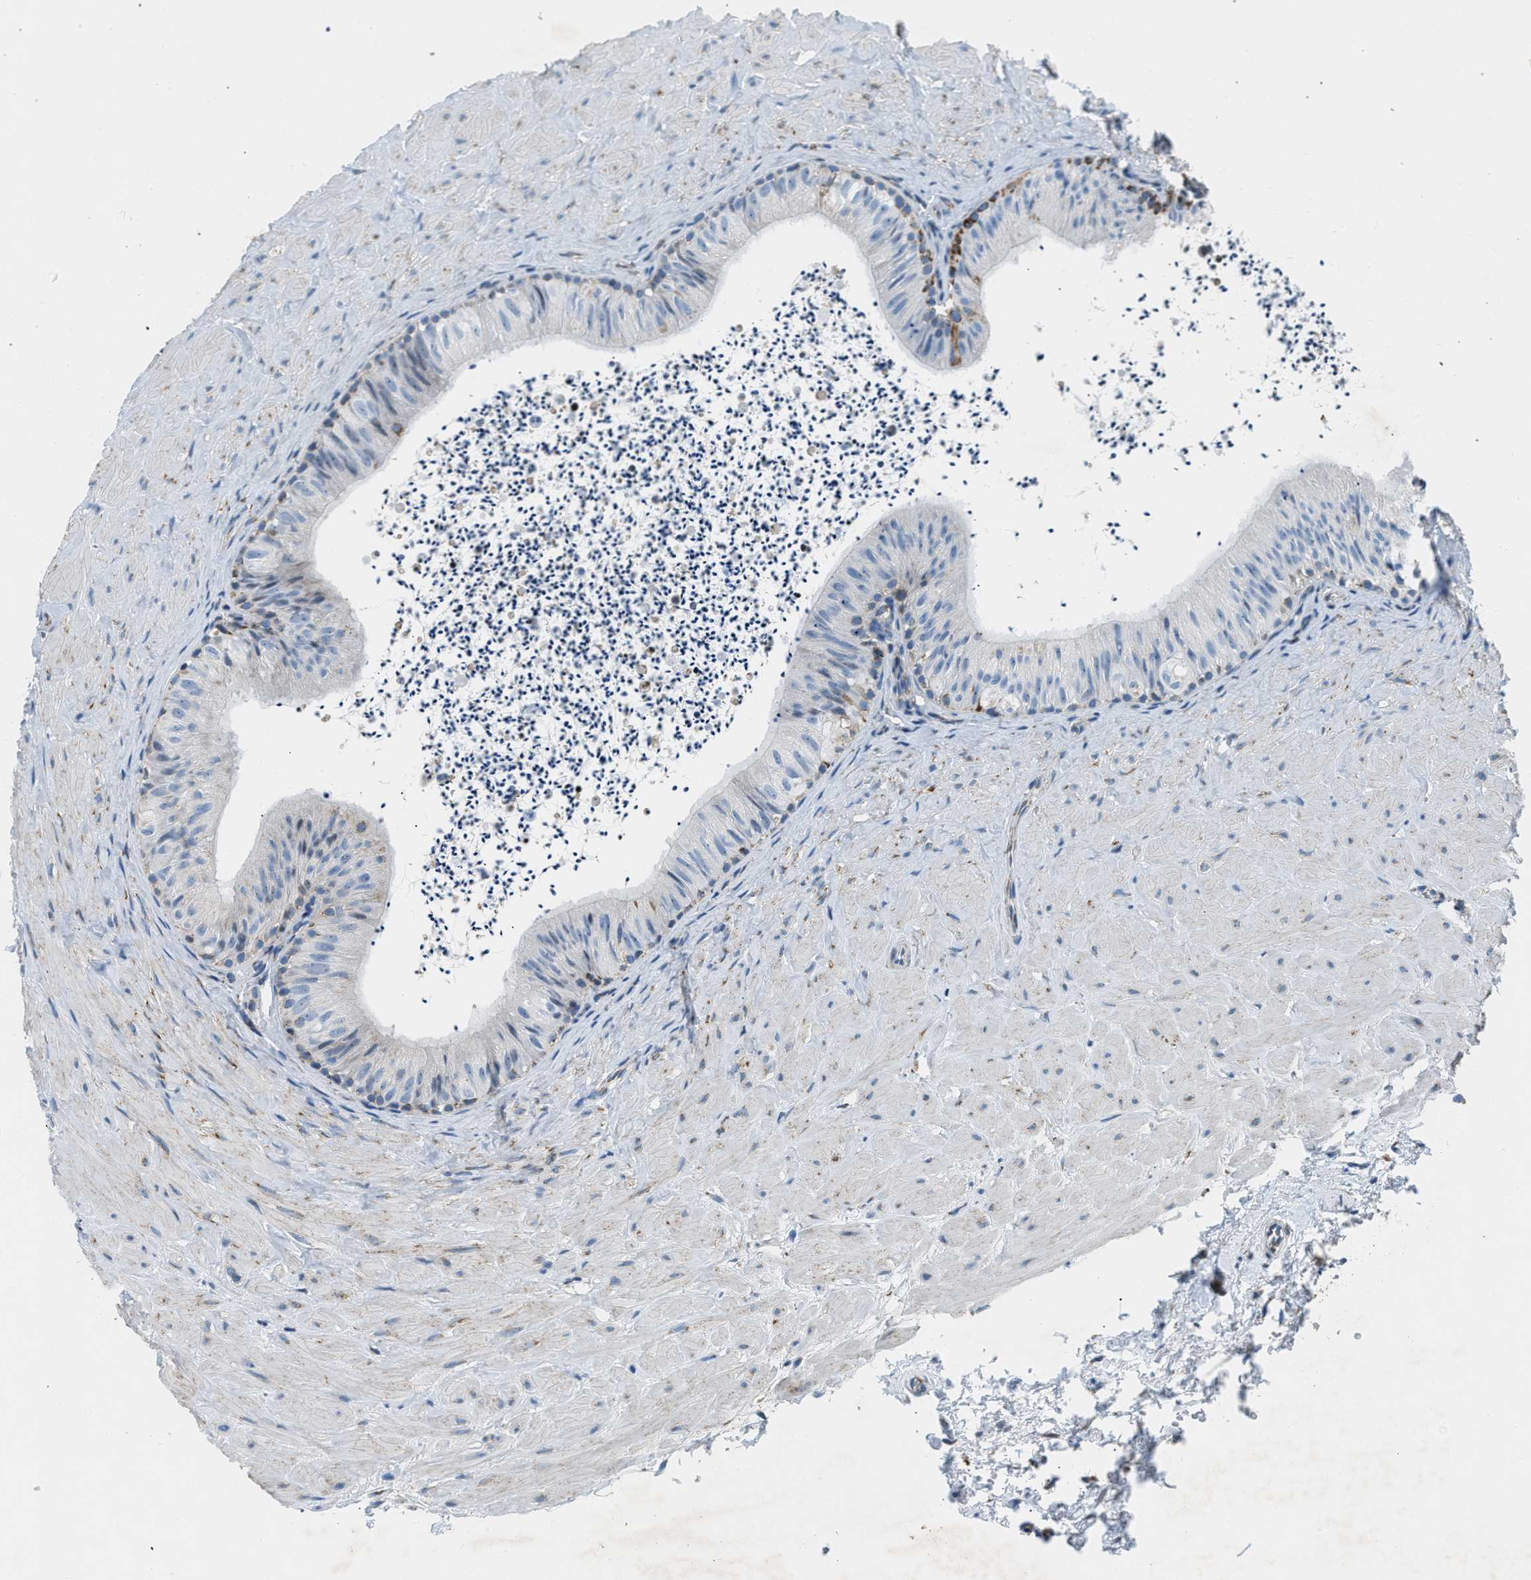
{"staining": {"intensity": "moderate", "quantity": "<25%", "location": "cytoplasmic/membranous"}, "tissue": "epididymis", "cell_type": "Glandular cells", "image_type": "normal", "snomed": [{"axis": "morphology", "description": "Normal tissue, NOS"}, {"axis": "topography", "description": "Epididymis"}], "caption": "Epididymis stained with a brown dye reveals moderate cytoplasmic/membranous positive expression in about <25% of glandular cells.", "gene": "ACADVL", "patient": {"sex": "male", "age": 56}}